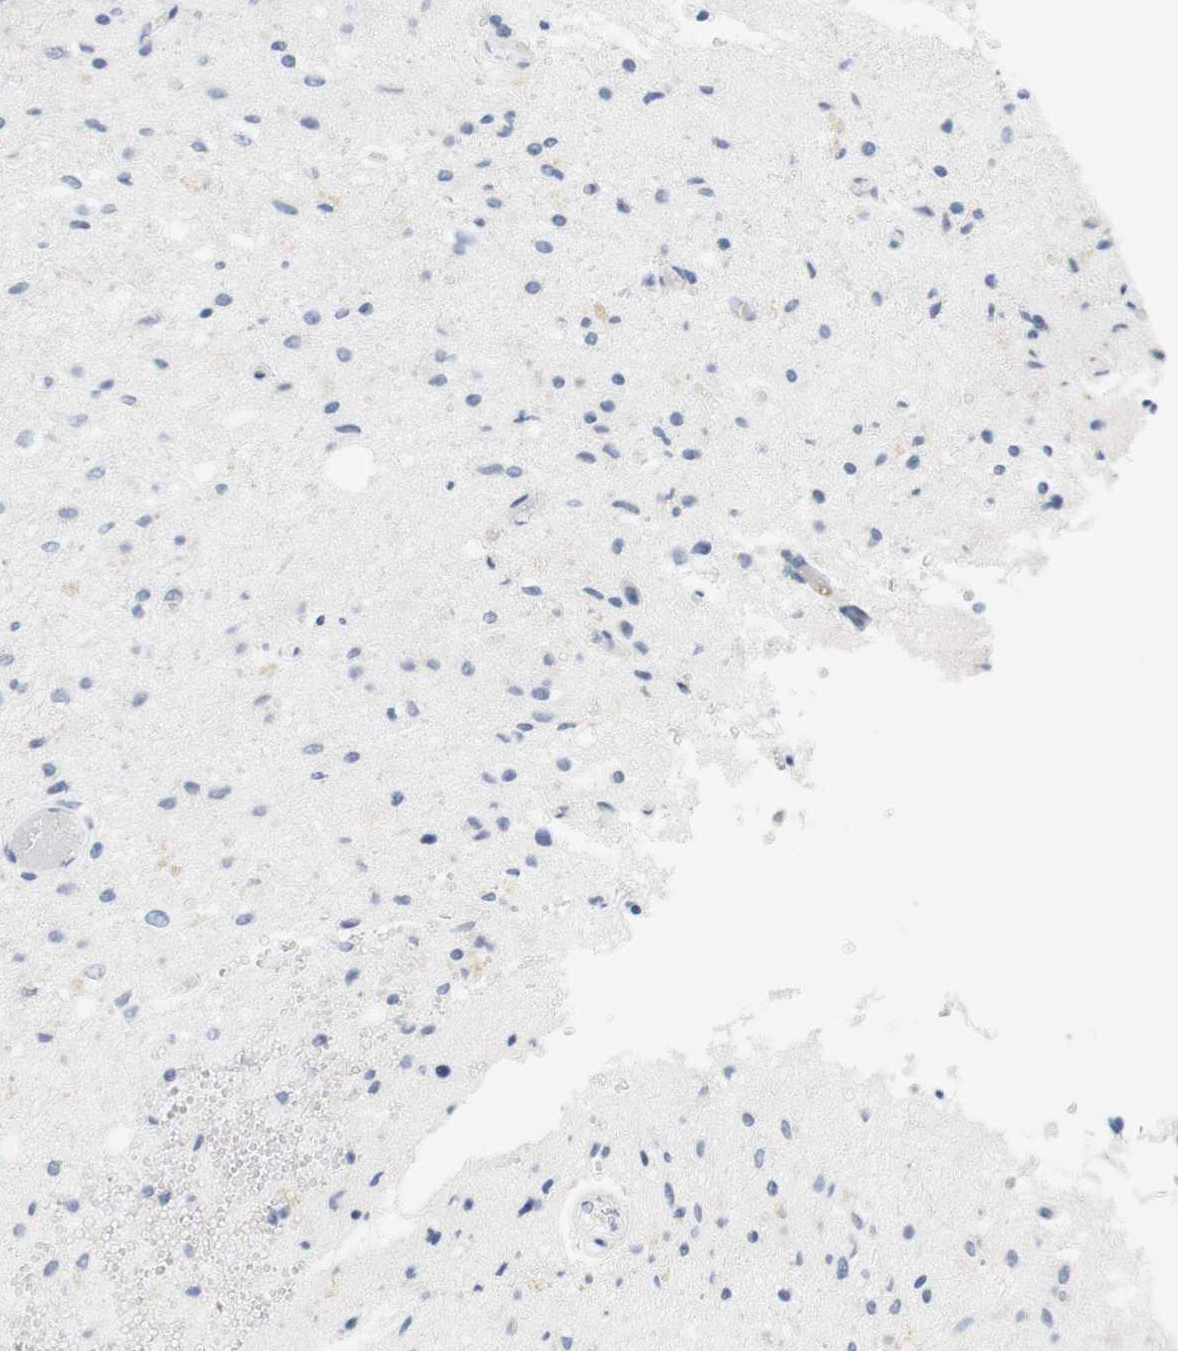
{"staining": {"intensity": "negative", "quantity": "none", "location": "none"}, "tissue": "glioma", "cell_type": "Tumor cells", "image_type": "cancer", "snomed": [{"axis": "morphology", "description": "Glioma, malignant, Low grade"}, {"axis": "topography", "description": "Brain"}], "caption": "DAB immunohistochemical staining of malignant low-grade glioma exhibits no significant positivity in tumor cells. (DAB immunohistochemistry (IHC) with hematoxylin counter stain).", "gene": "OPRM1", "patient": {"sex": "male", "age": 77}}